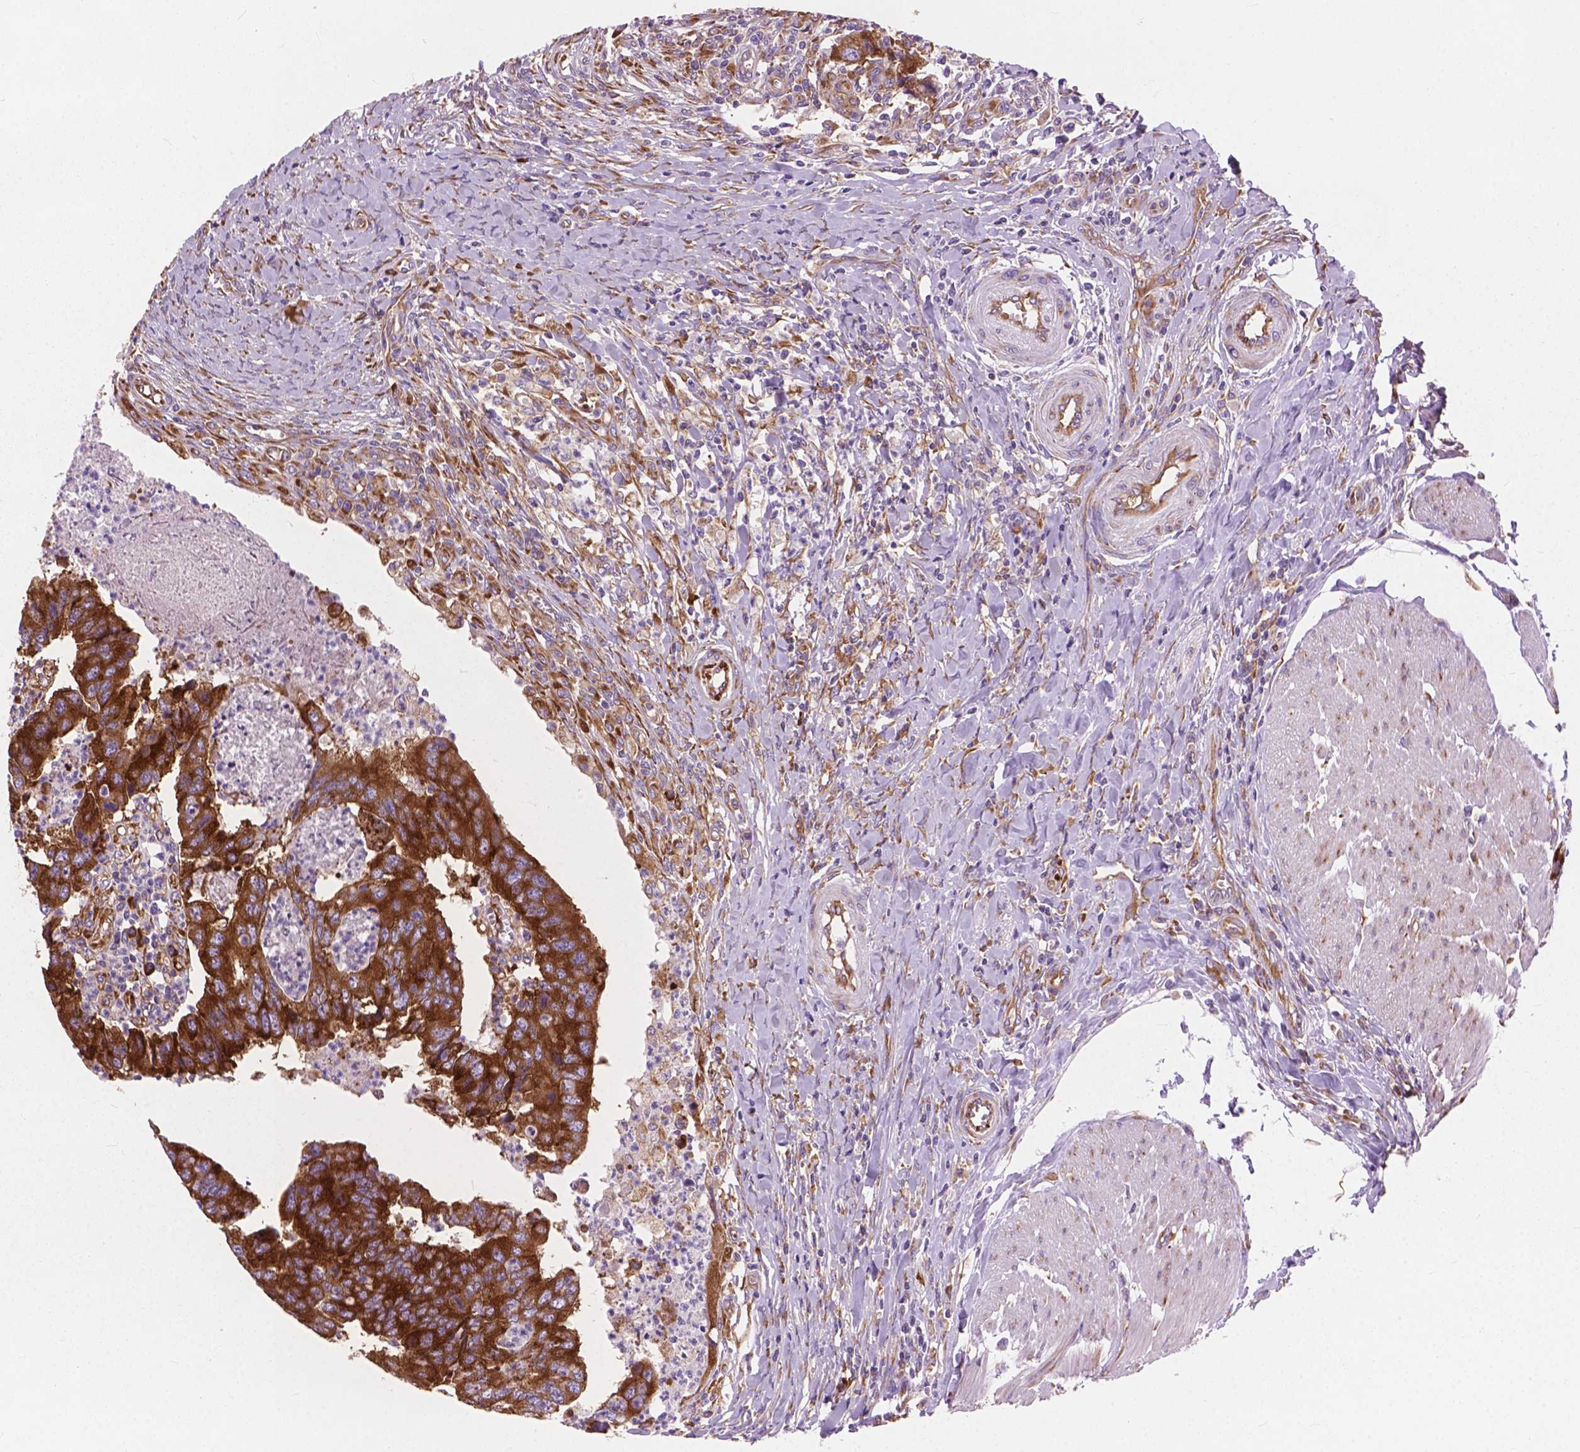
{"staining": {"intensity": "strong", "quantity": ">75%", "location": "cytoplasmic/membranous"}, "tissue": "colorectal cancer", "cell_type": "Tumor cells", "image_type": "cancer", "snomed": [{"axis": "morphology", "description": "Adenocarcinoma, NOS"}, {"axis": "topography", "description": "Colon"}], "caption": "Immunohistochemistry (IHC) image of human adenocarcinoma (colorectal) stained for a protein (brown), which shows high levels of strong cytoplasmic/membranous expression in about >75% of tumor cells.", "gene": "RPL37A", "patient": {"sex": "female", "age": 67}}